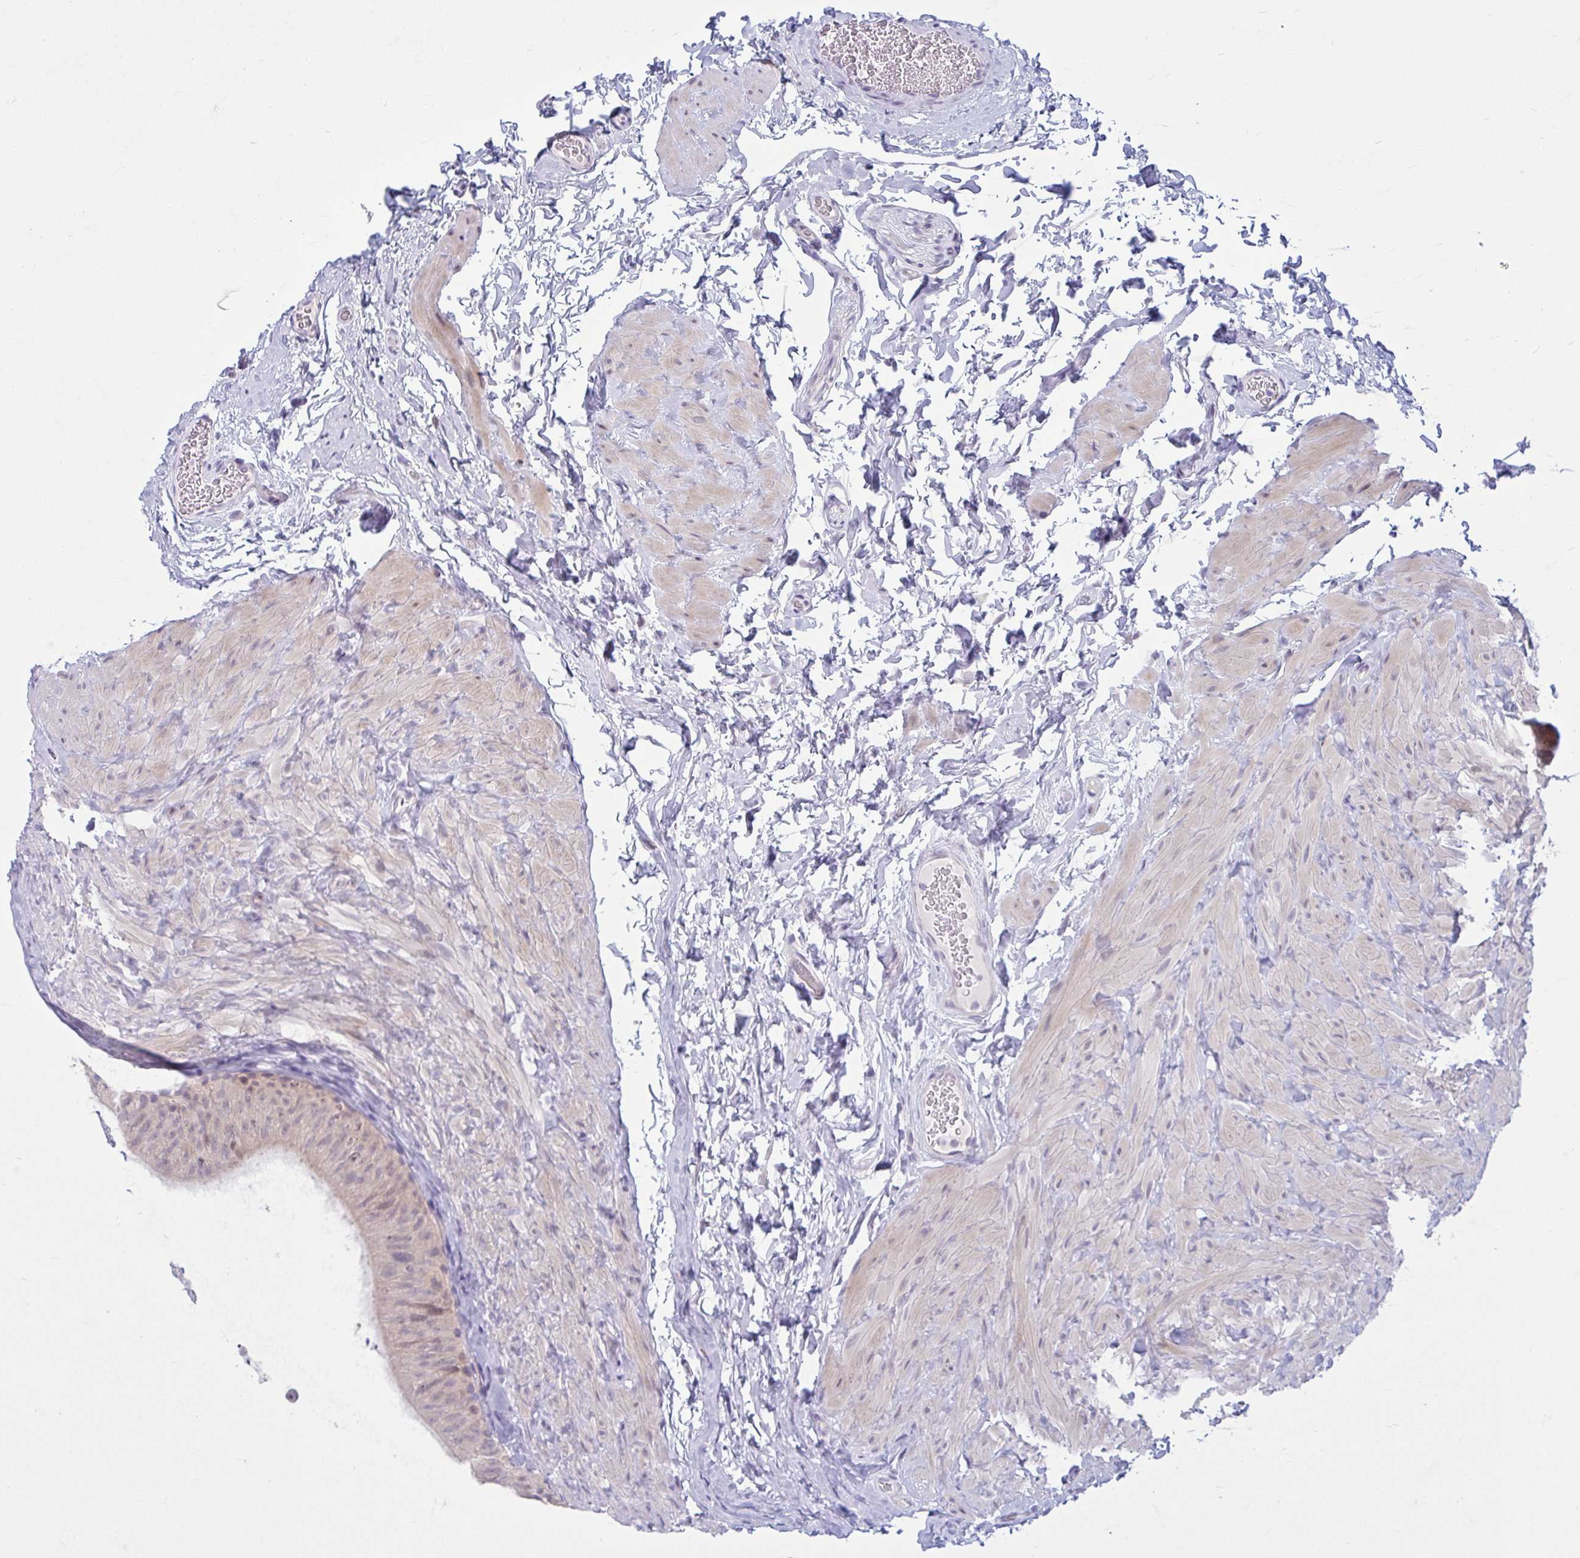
{"staining": {"intensity": "negative", "quantity": "none", "location": "none"}, "tissue": "epididymis", "cell_type": "Glandular cells", "image_type": "normal", "snomed": [{"axis": "morphology", "description": "Normal tissue, NOS"}, {"axis": "topography", "description": "Epididymis, spermatic cord, NOS"}, {"axis": "topography", "description": "Epididymis"}], "caption": "Human epididymis stained for a protein using immunohistochemistry demonstrates no expression in glandular cells.", "gene": "FAM153A", "patient": {"sex": "male", "age": 31}}